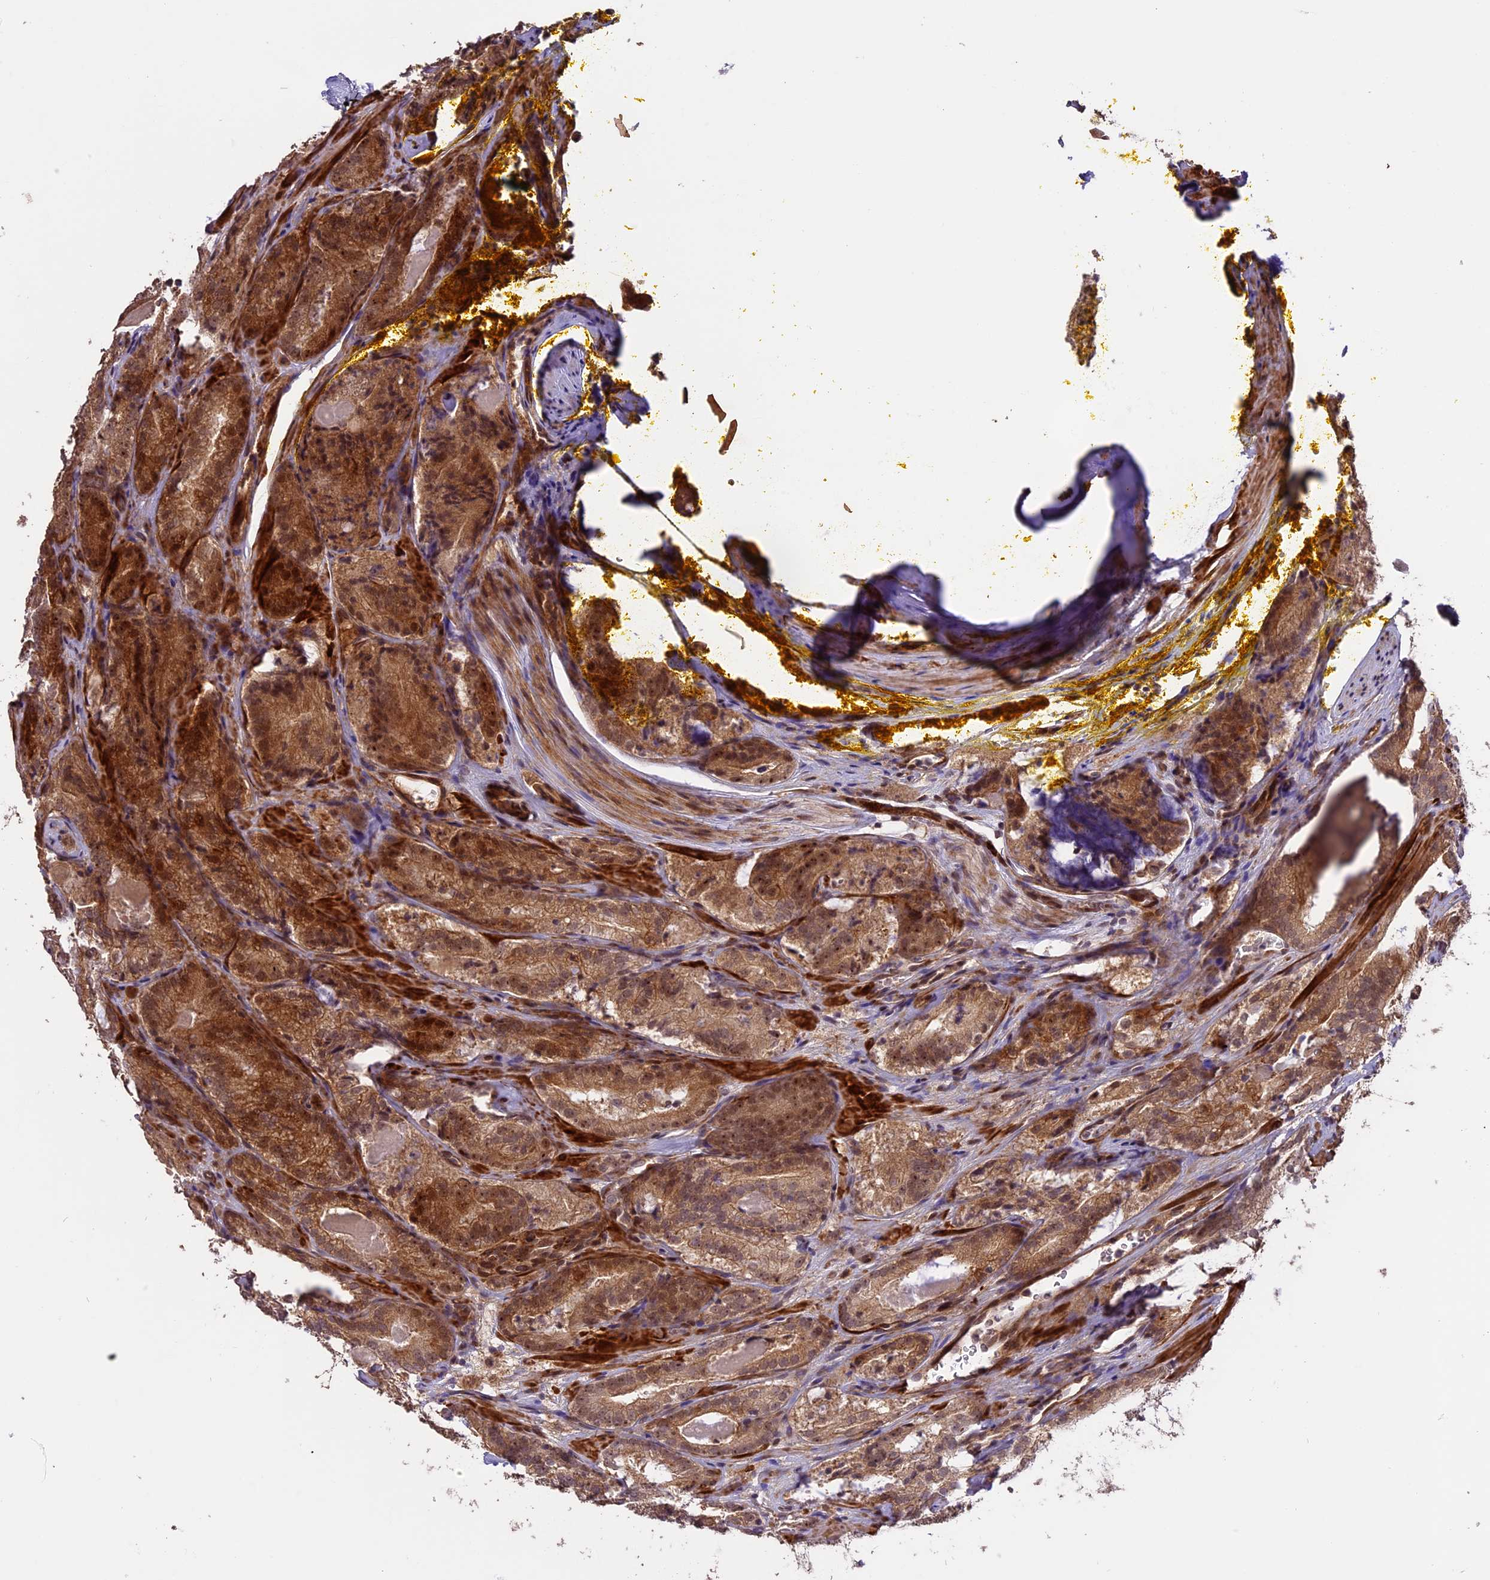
{"staining": {"intensity": "moderate", "quantity": ">75%", "location": "cytoplasmic/membranous,nuclear"}, "tissue": "prostate cancer", "cell_type": "Tumor cells", "image_type": "cancer", "snomed": [{"axis": "morphology", "description": "Adenocarcinoma, High grade"}, {"axis": "topography", "description": "Prostate"}], "caption": "Moderate cytoplasmic/membranous and nuclear positivity for a protein is present in about >75% of tumor cells of prostate high-grade adenocarcinoma using immunohistochemistry (IHC).", "gene": "ENHO", "patient": {"sex": "male", "age": 57}}